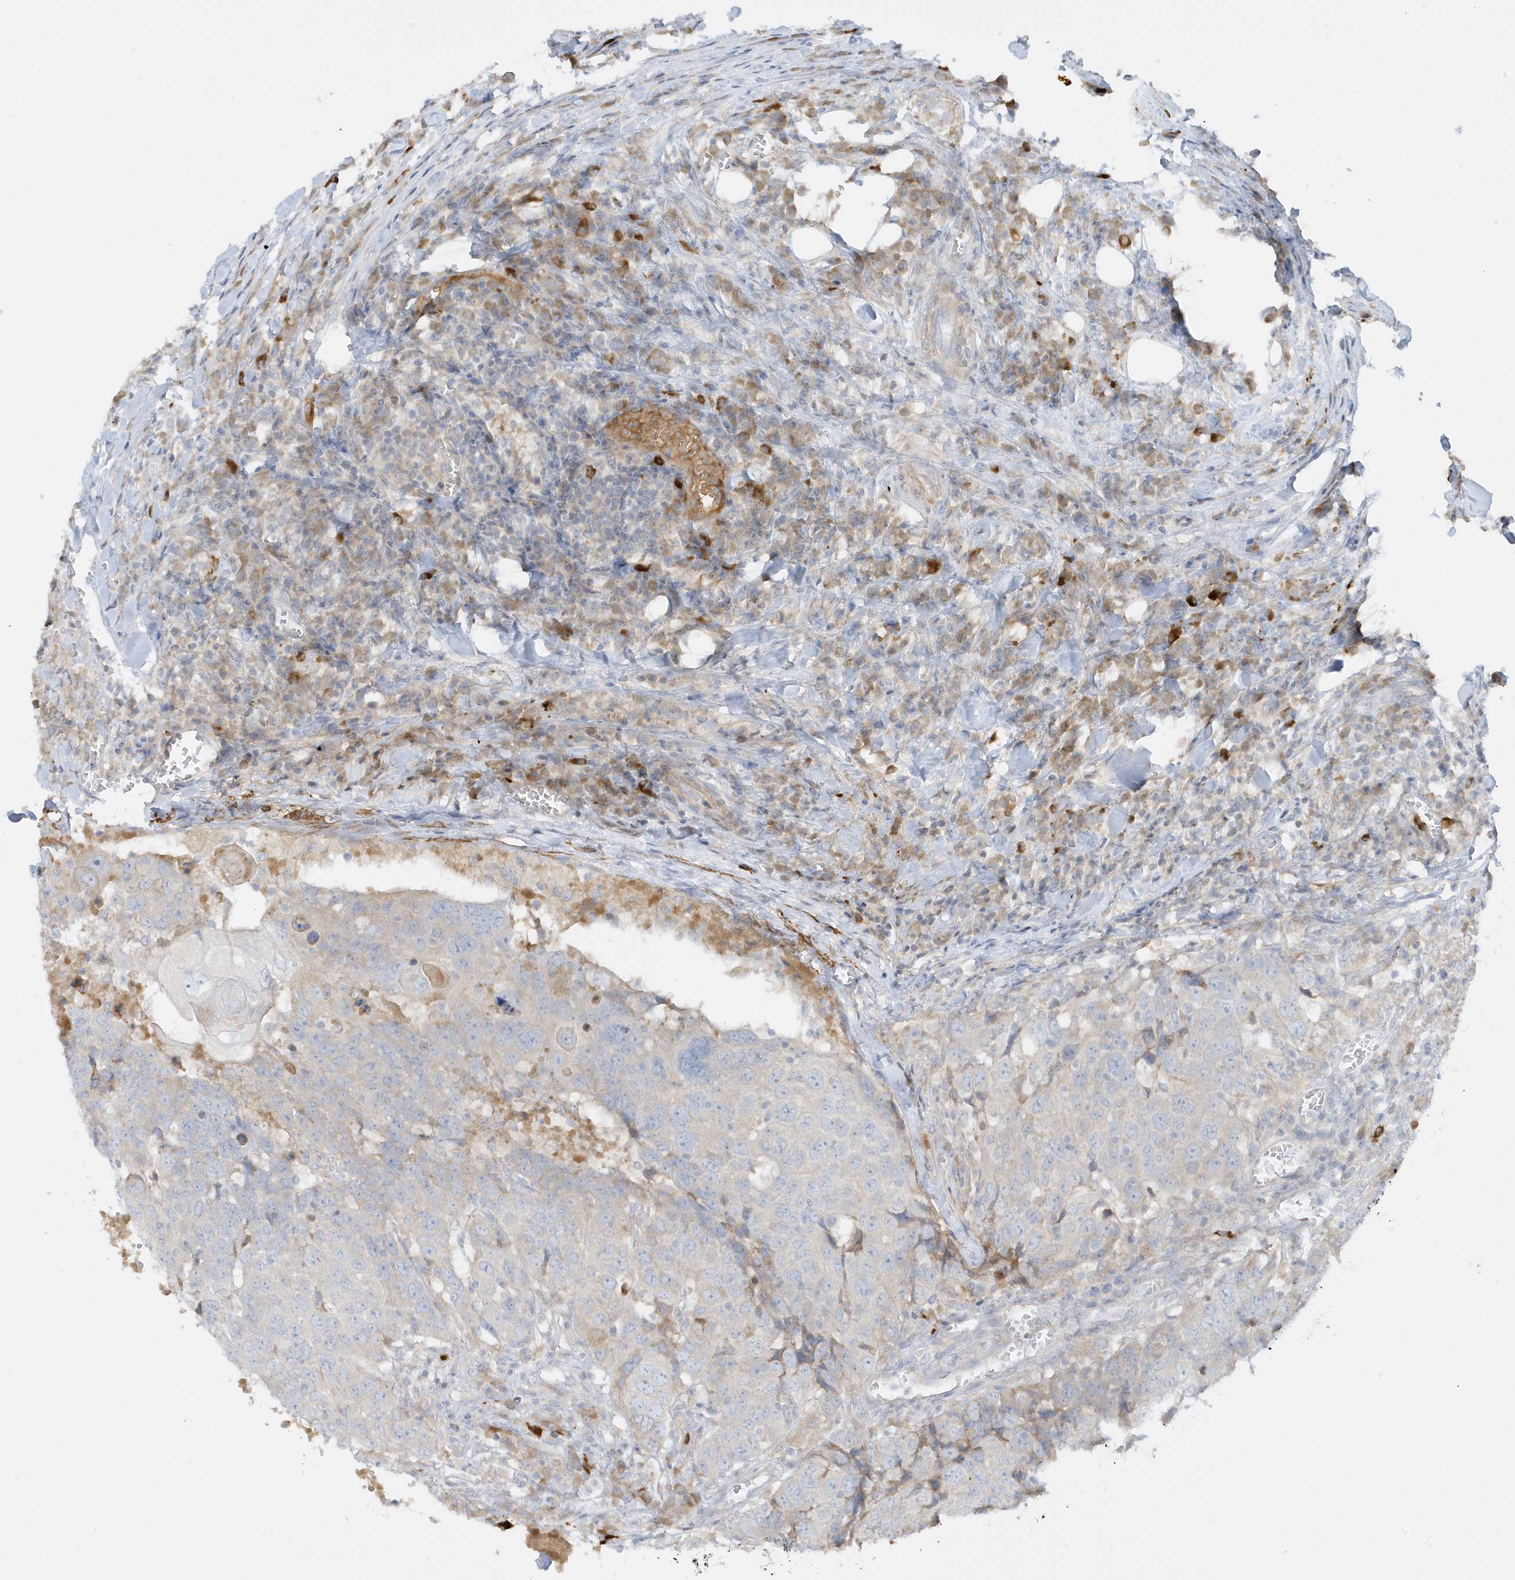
{"staining": {"intensity": "negative", "quantity": "none", "location": "none"}, "tissue": "head and neck cancer", "cell_type": "Tumor cells", "image_type": "cancer", "snomed": [{"axis": "morphology", "description": "Squamous cell carcinoma, NOS"}, {"axis": "topography", "description": "Head-Neck"}], "caption": "Tumor cells show no significant expression in head and neck cancer (squamous cell carcinoma).", "gene": "THADA", "patient": {"sex": "male", "age": 66}}